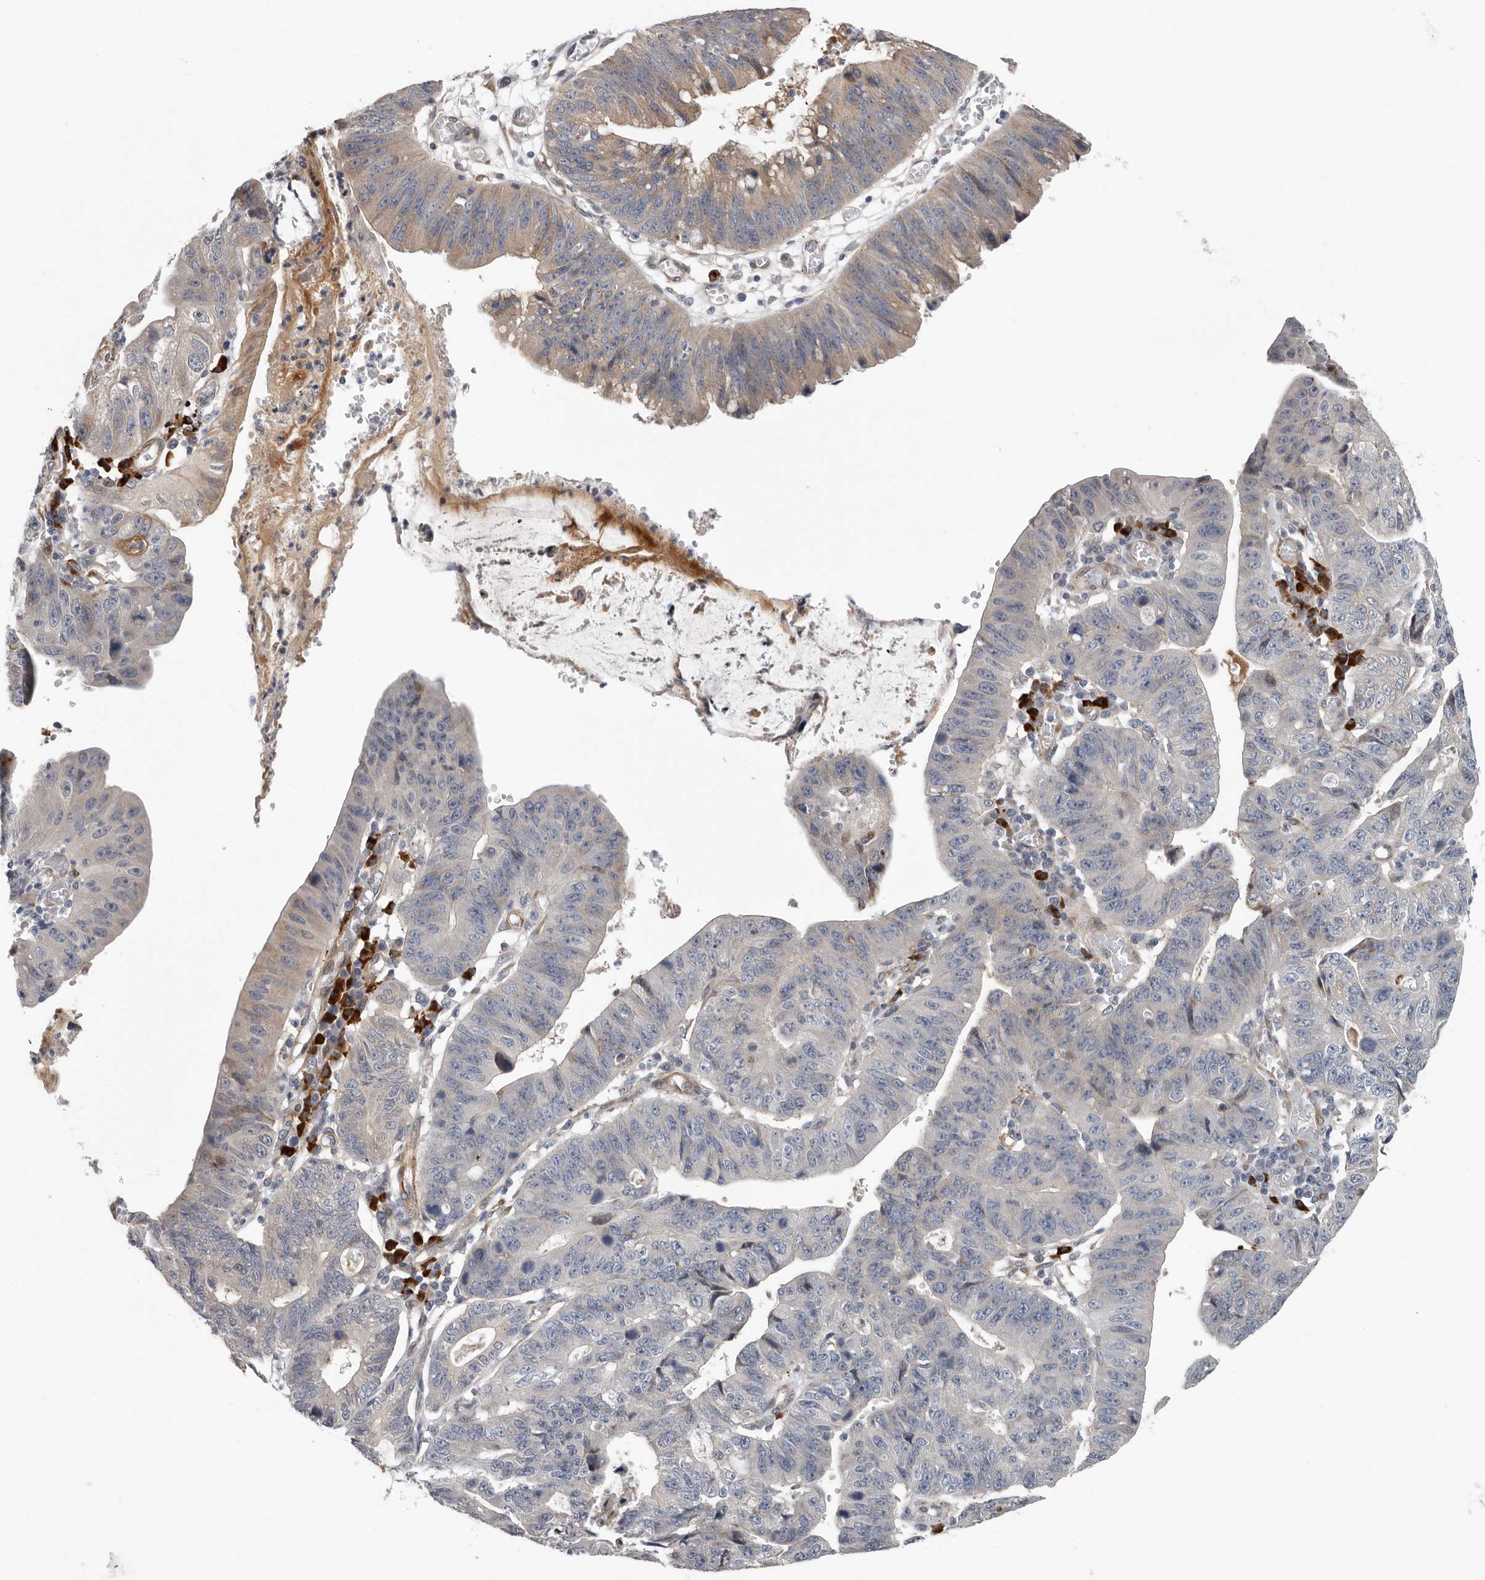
{"staining": {"intensity": "weak", "quantity": "25%-75%", "location": "cytoplasmic/membranous"}, "tissue": "stomach cancer", "cell_type": "Tumor cells", "image_type": "cancer", "snomed": [{"axis": "morphology", "description": "Adenocarcinoma, NOS"}, {"axis": "topography", "description": "Stomach"}], "caption": "Tumor cells exhibit low levels of weak cytoplasmic/membranous staining in about 25%-75% of cells in human stomach cancer. The protein is shown in brown color, while the nuclei are stained blue.", "gene": "ATXN3L", "patient": {"sex": "male", "age": 59}}